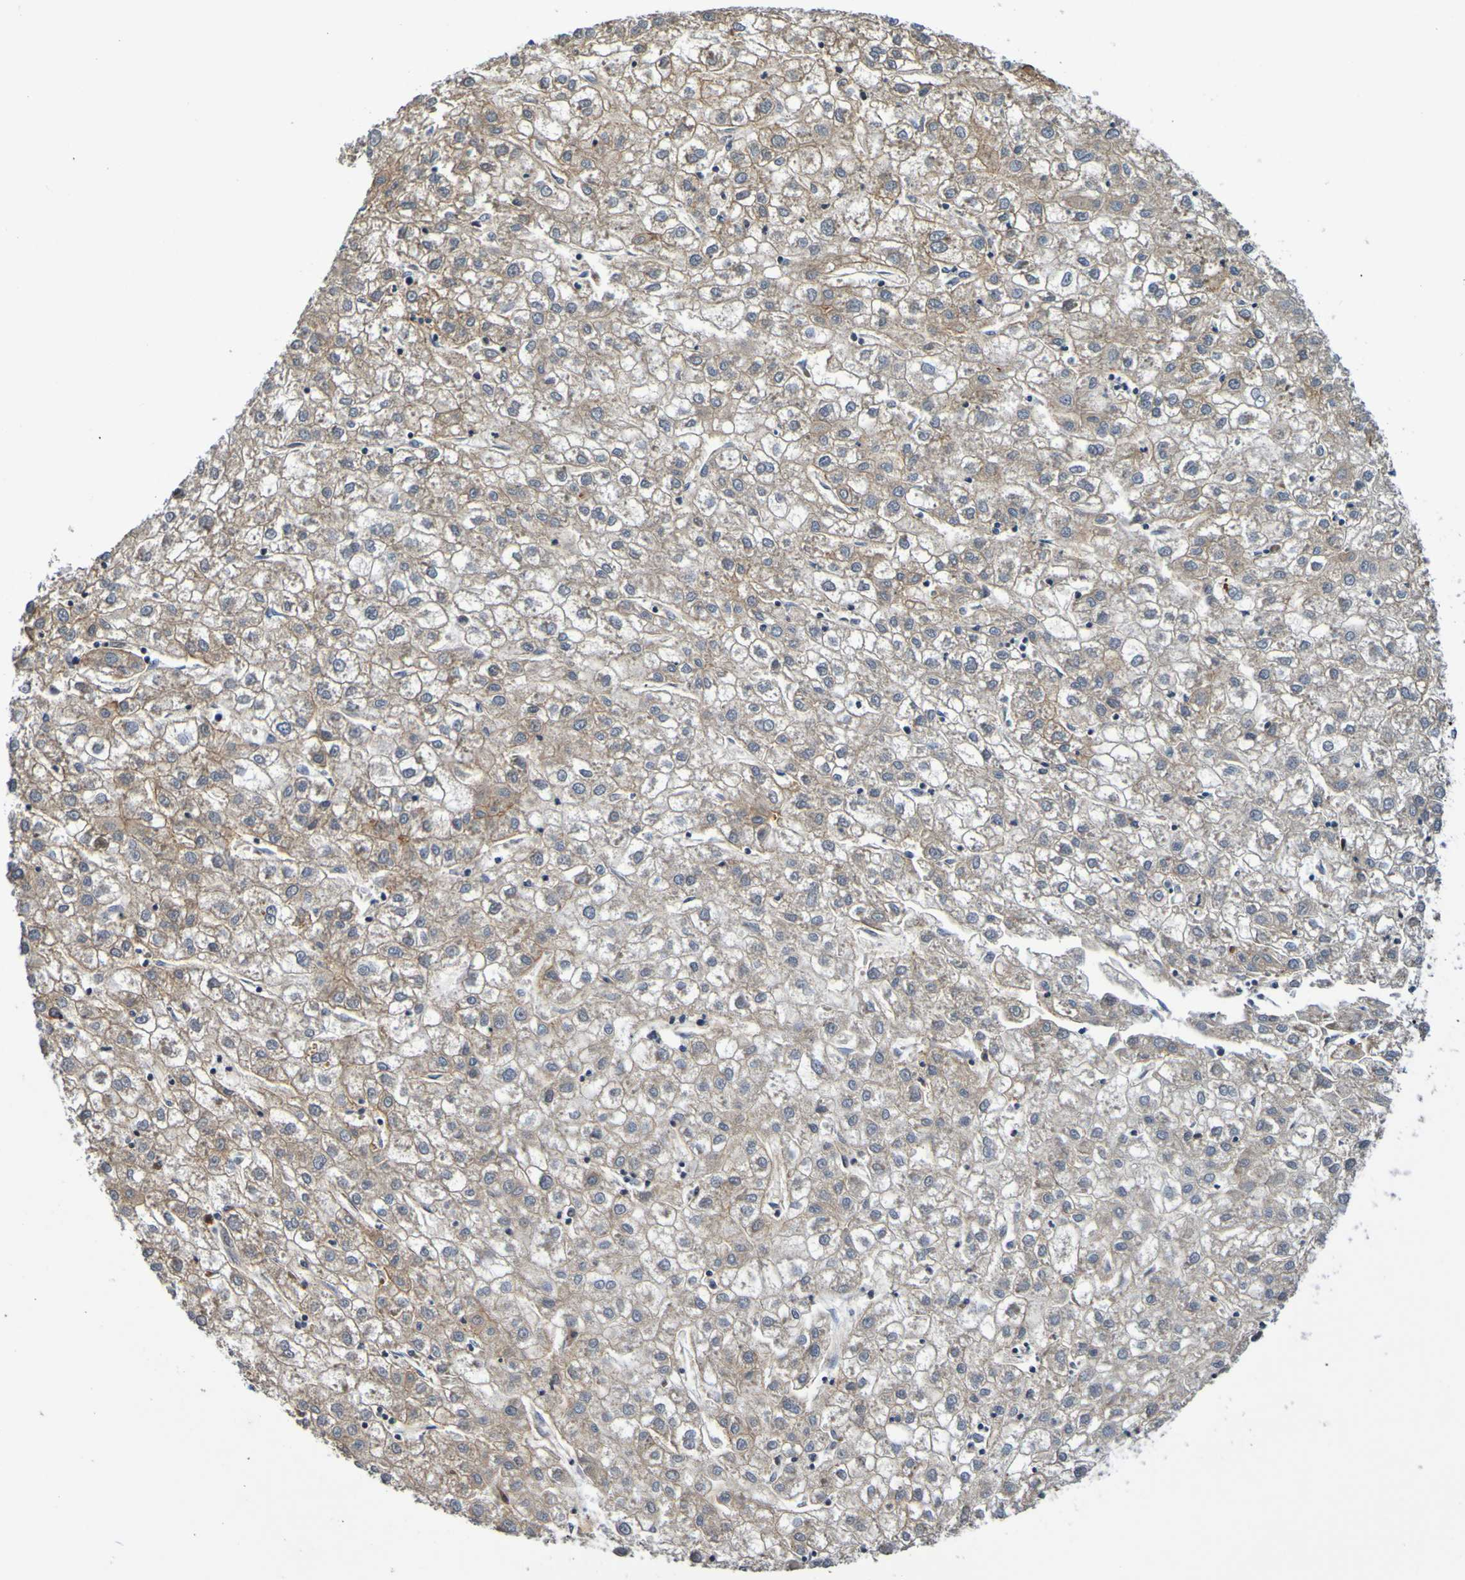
{"staining": {"intensity": "moderate", "quantity": ">75%", "location": "cytoplasmic/membranous"}, "tissue": "liver cancer", "cell_type": "Tumor cells", "image_type": "cancer", "snomed": [{"axis": "morphology", "description": "Carcinoma, Hepatocellular, NOS"}, {"axis": "topography", "description": "Liver"}], "caption": "DAB immunohistochemical staining of human liver hepatocellular carcinoma reveals moderate cytoplasmic/membranous protein staining in about >75% of tumor cells. (IHC, brightfield microscopy, high magnification).", "gene": "AXIN1", "patient": {"sex": "male", "age": 72}}